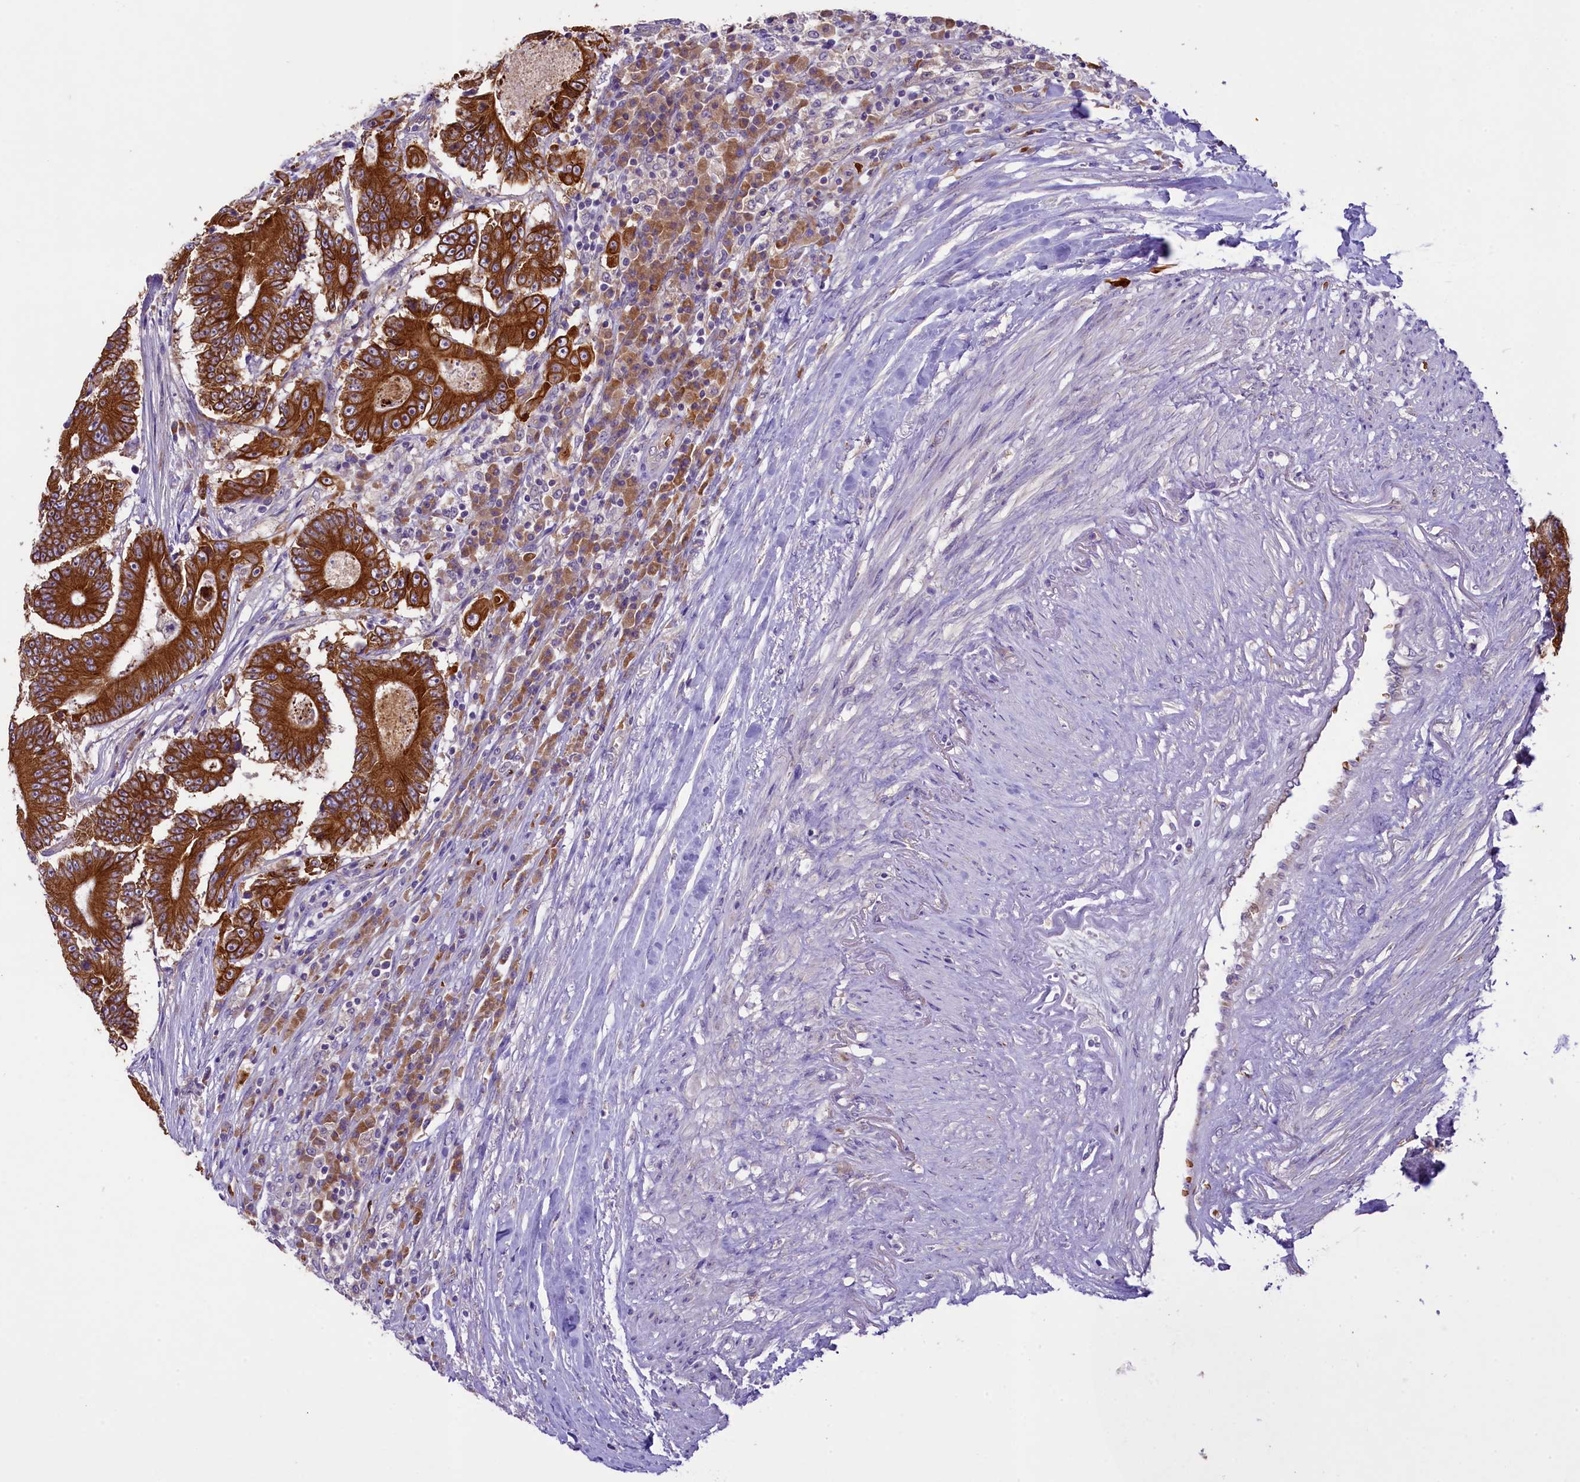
{"staining": {"intensity": "strong", "quantity": ">75%", "location": "cytoplasmic/membranous"}, "tissue": "colorectal cancer", "cell_type": "Tumor cells", "image_type": "cancer", "snomed": [{"axis": "morphology", "description": "Adenocarcinoma, NOS"}, {"axis": "topography", "description": "Colon"}], "caption": "Strong cytoplasmic/membranous staining for a protein is seen in approximately >75% of tumor cells of colorectal cancer using immunohistochemistry.", "gene": "LARP4", "patient": {"sex": "male", "age": 83}}